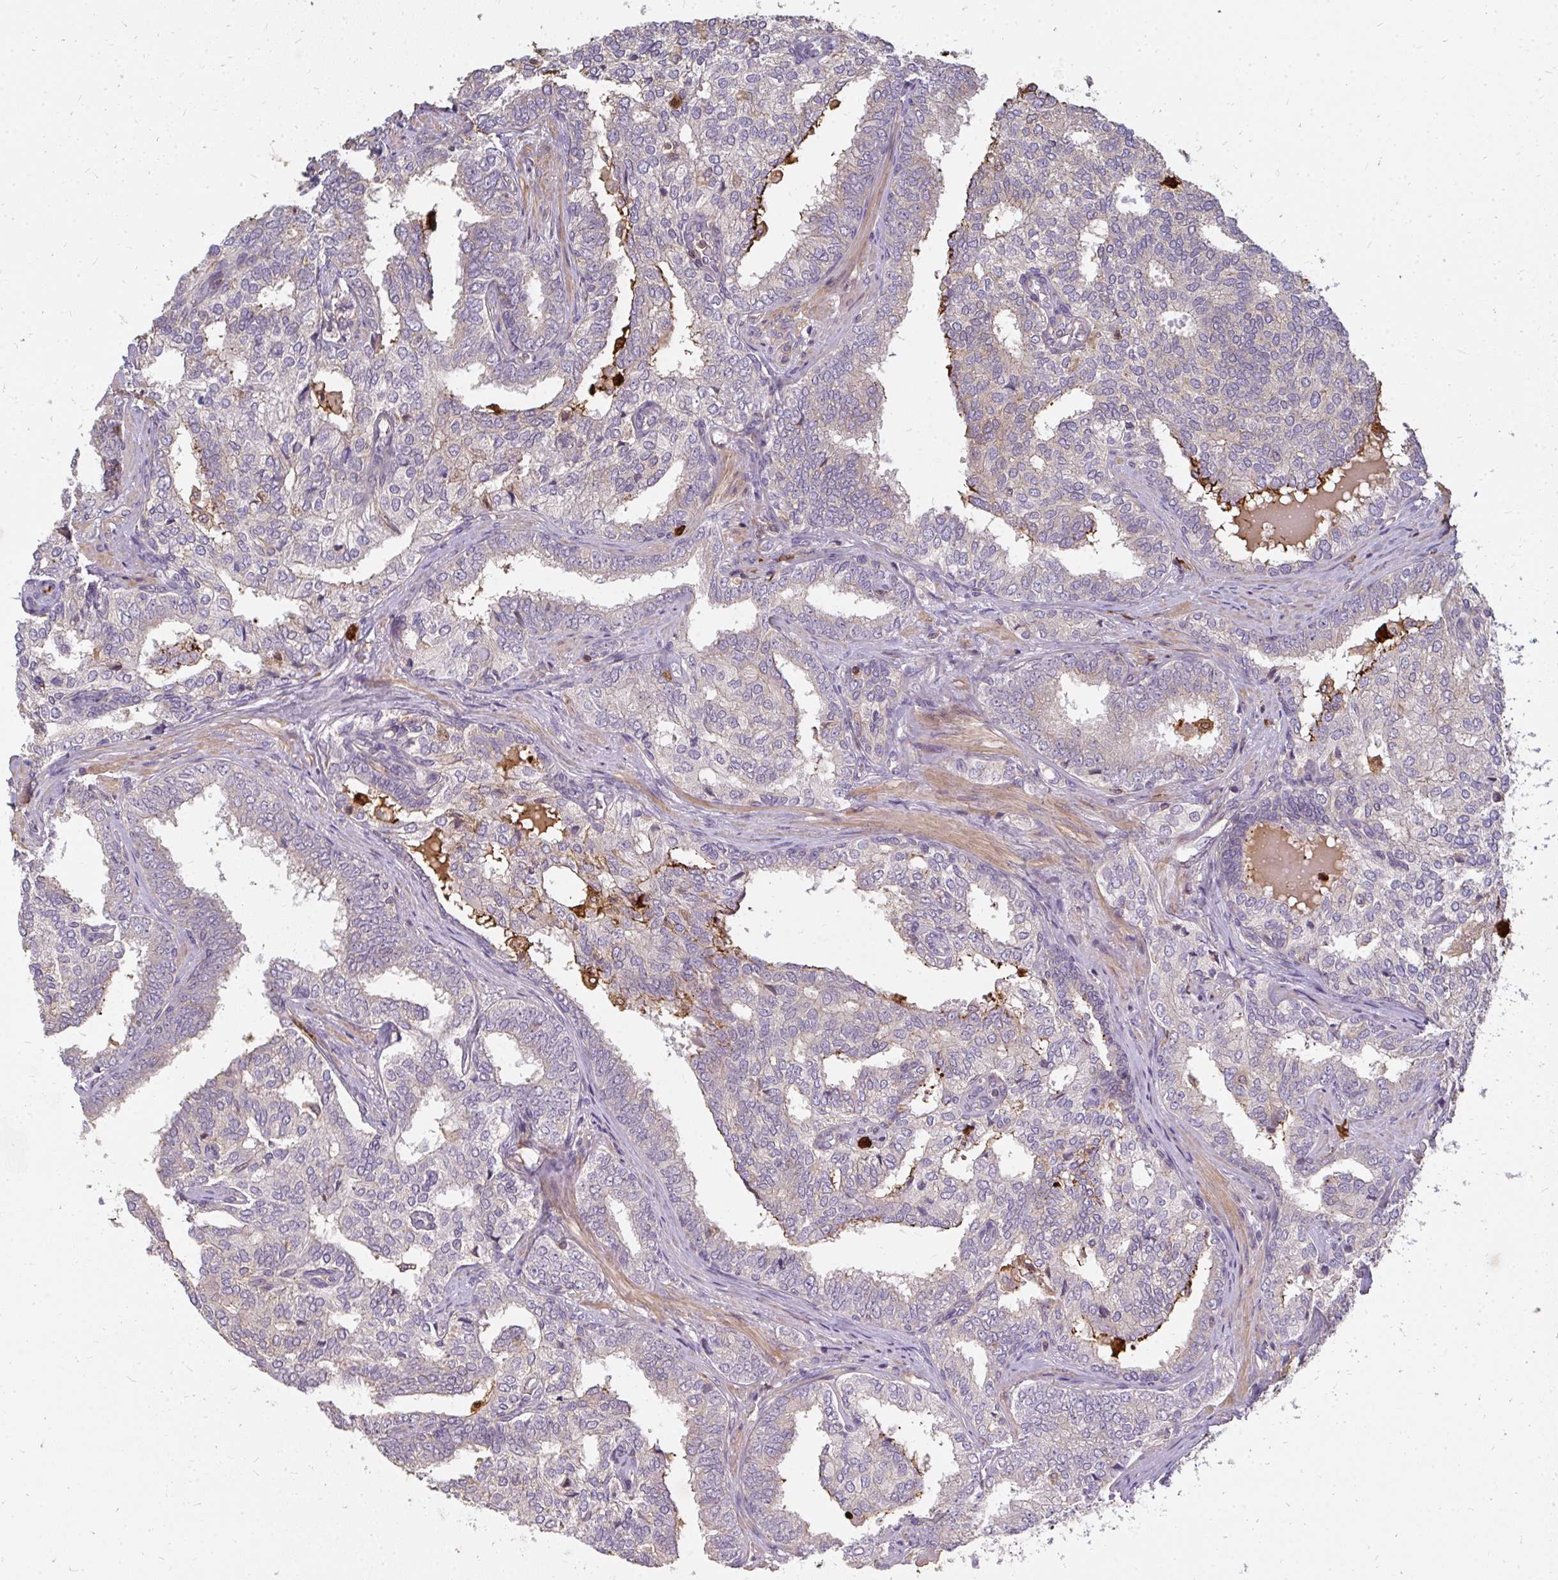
{"staining": {"intensity": "moderate", "quantity": "25%-75%", "location": "cytoplasmic/membranous"}, "tissue": "prostate cancer", "cell_type": "Tumor cells", "image_type": "cancer", "snomed": [{"axis": "morphology", "description": "Adenocarcinoma, High grade"}, {"axis": "topography", "description": "Prostate"}], "caption": "Moderate cytoplasmic/membranous positivity is seen in approximately 25%-75% of tumor cells in prostate adenocarcinoma (high-grade).", "gene": "CNTRL", "patient": {"sex": "male", "age": 72}}